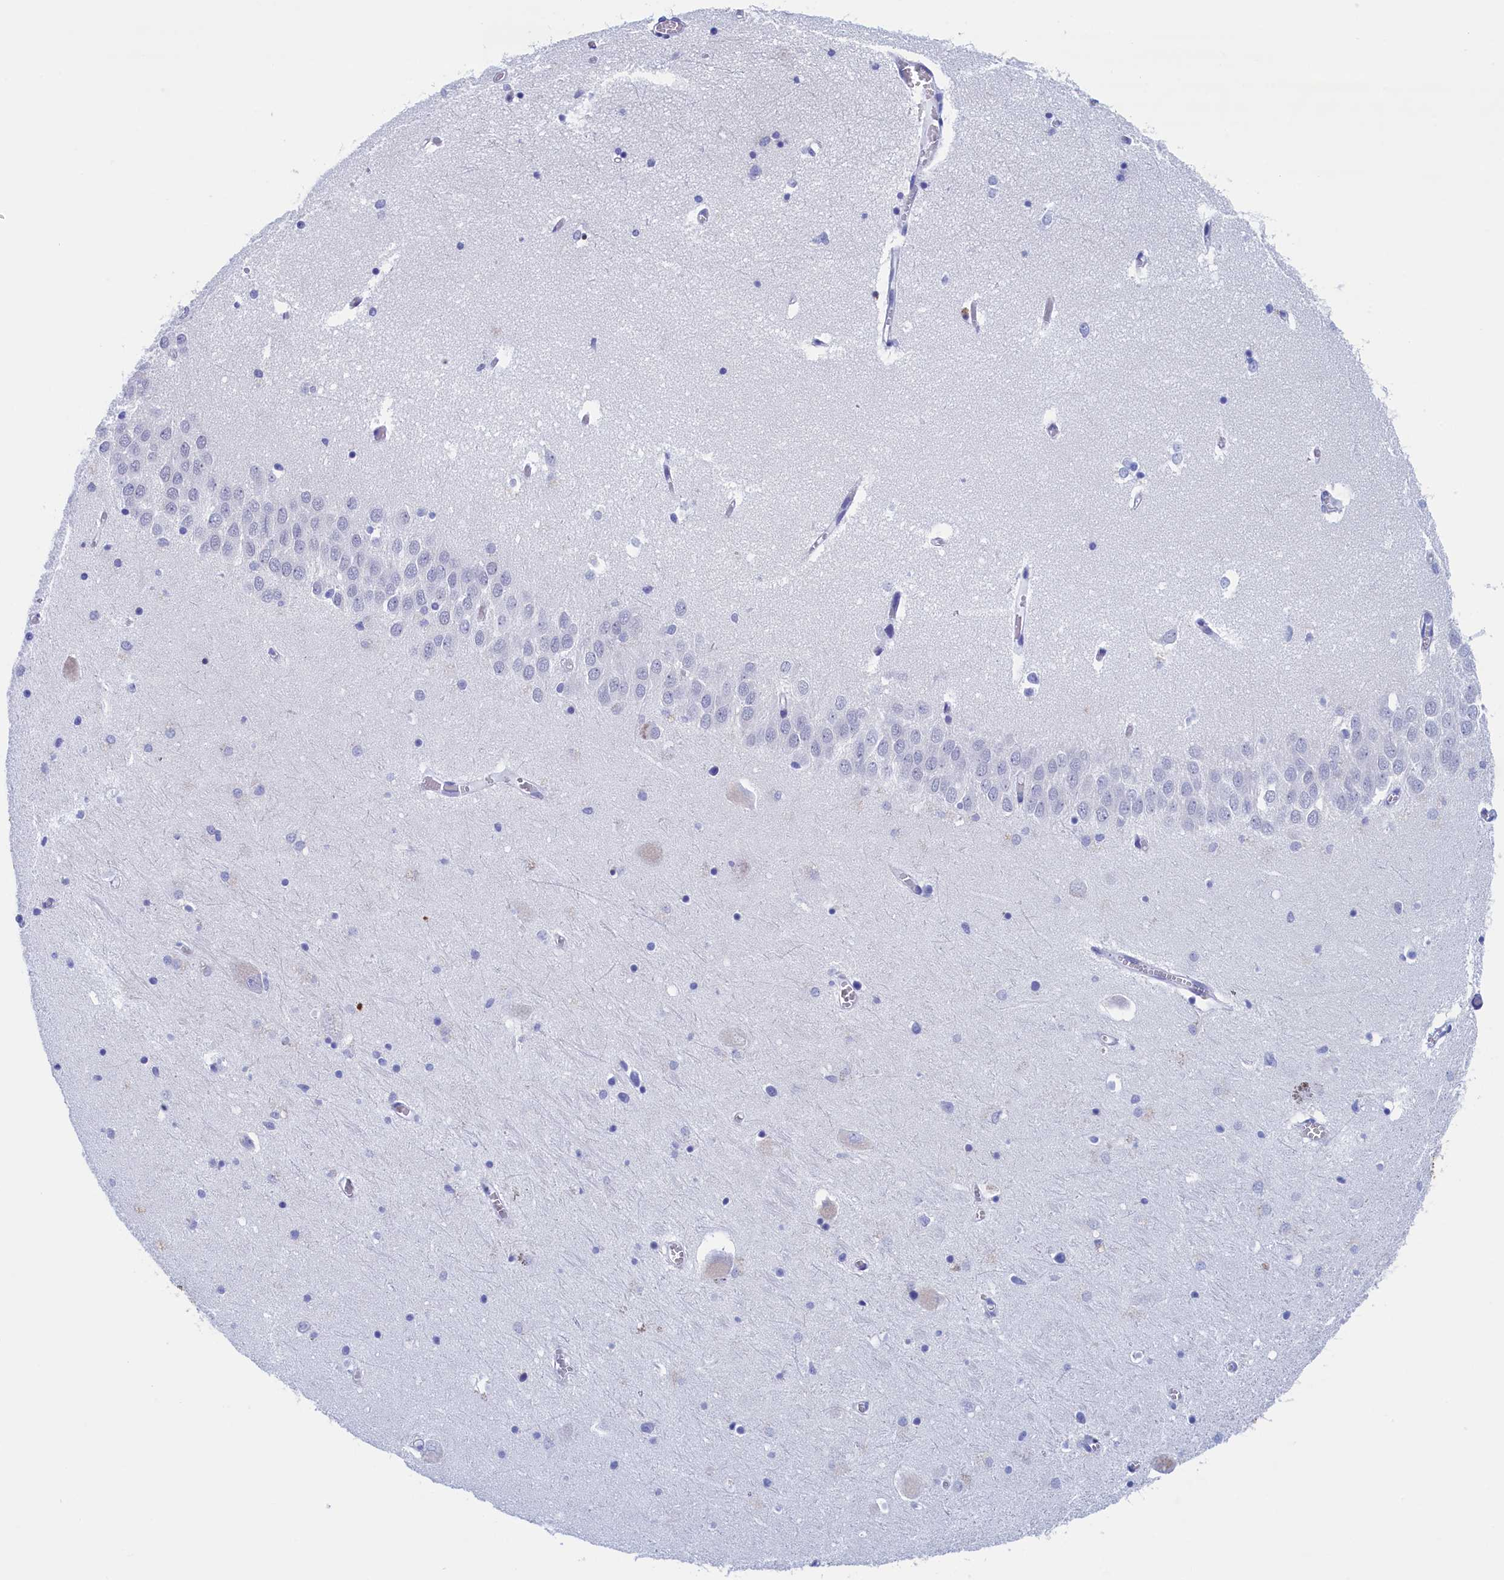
{"staining": {"intensity": "negative", "quantity": "none", "location": "none"}, "tissue": "hippocampus", "cell_type": "Glial cells", "image_type": "normal", "snomed": [{"axis": "morphology", "description": "Normal tissue, NOS"}, {"axis": "topography", "description": "Hippocampus"}], "caption": "Glial cells are negative for brown protein staining in normal hippocampus. (DAB IHC visualized using brightfield microscopy, high magnification).", "gene": "WDR83", "patient": {"sex": "male", "age": 70}}